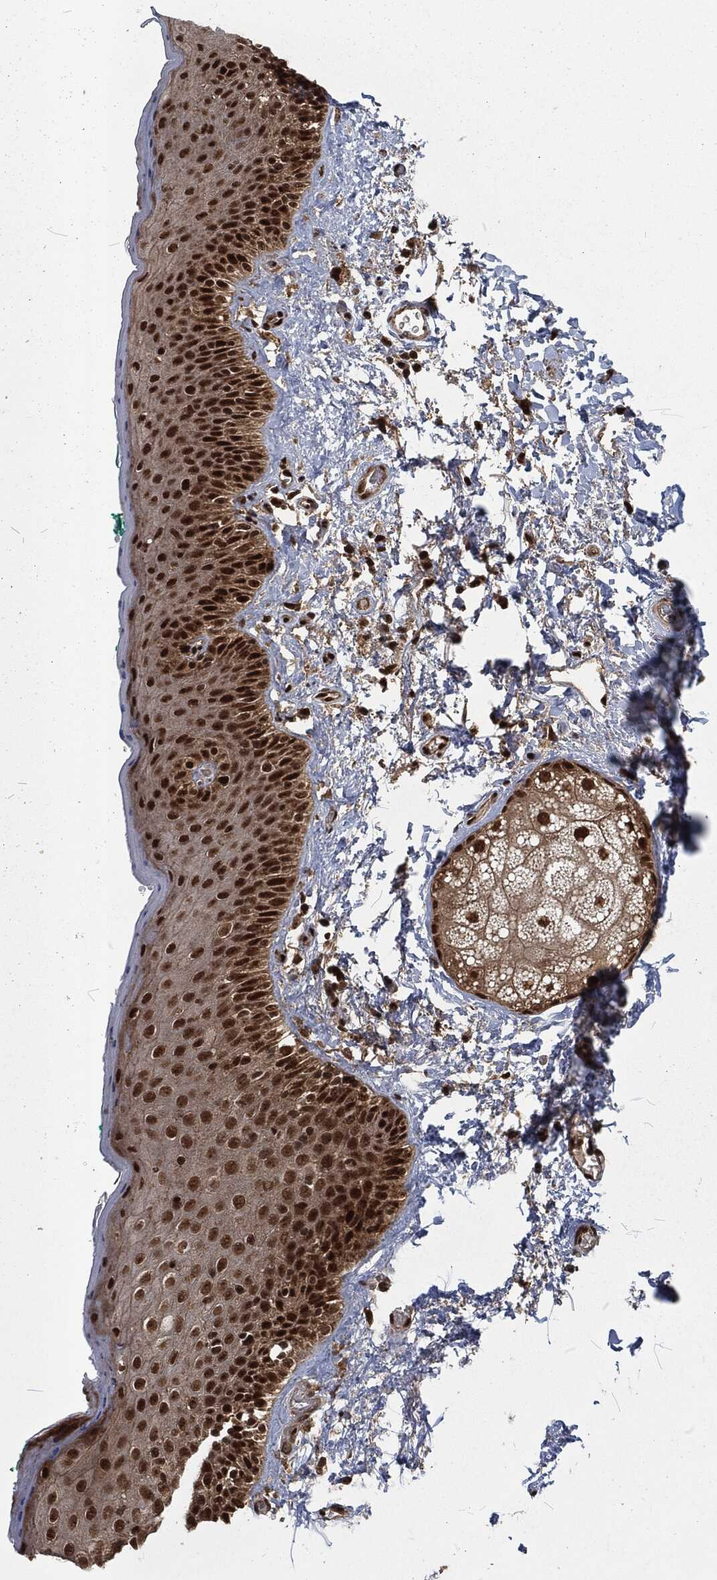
{"staining": {"intensity": "strong", "quantity": ">75%", "location": "nuclear"}, "tissue": "vagina", "cell_type": "Squamous epithelial cells", "image_type": "normal", "snomed": [{"axis": "morphology", "description": "Normal tissue, NOS"}, {"axis": "topography", "description": "Vagina"}], "caption": "Protein analysis of normal vagina reveals strong nuclear positivity in about >75% of squamous epithelial cells.", "gene": "NGRN", "patient": {"sex": "female", "age": 66}}